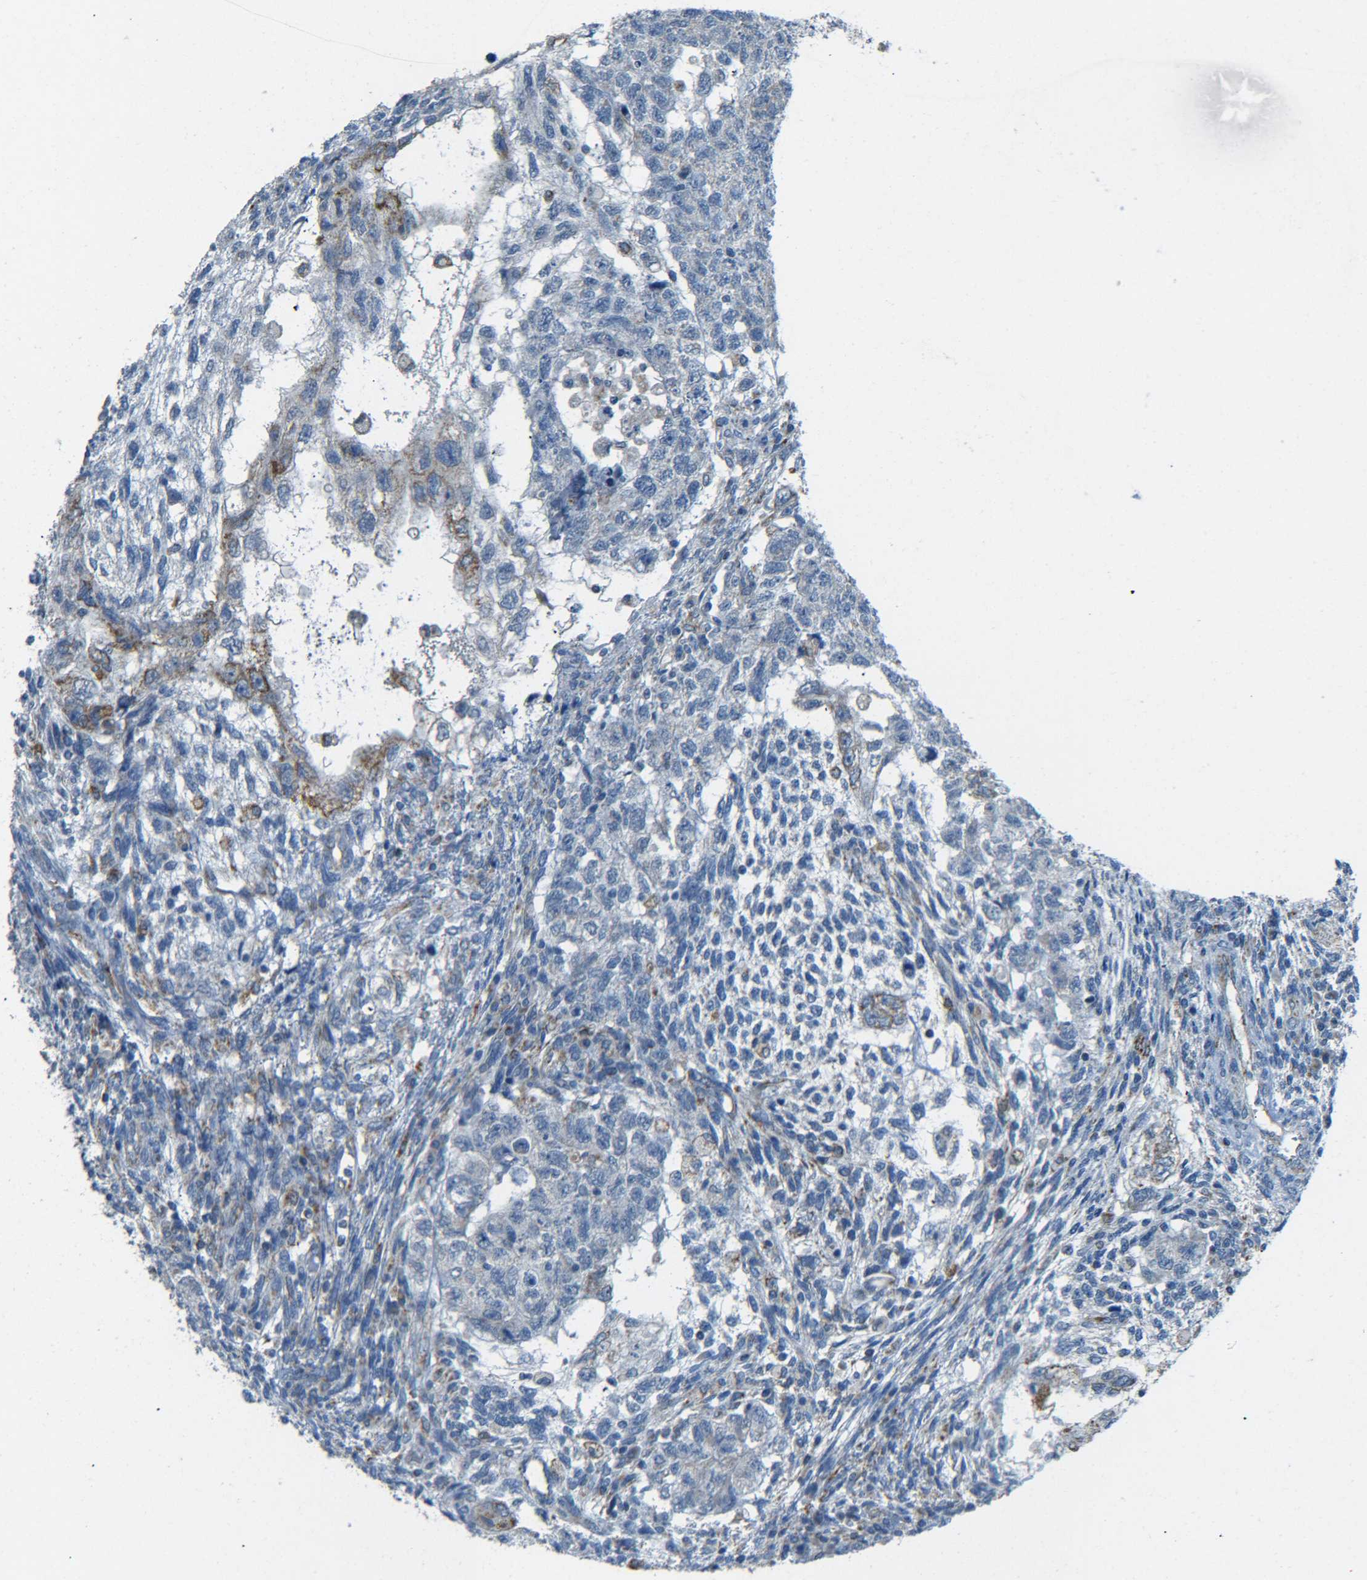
{"staining": {"intensity": "weak", "quantity": "<25%", "location": "cytoplasmic/membranous"}, "tissue": "testis cancer", "cell_type": "Tumor cells", "image_type": "cancer", "snomed": [{"axis": "morphology", "description": "Normal tissue, NOS"}, {"axis": "morphology", "description": "Carcinoma, Embryonal, NOS"}, {"axis": "topography", "description": "Testis"}], "caption": "Immunohistochemistry image of neoplastic tissue: testis cancer (embryonal carcinoma) stained with DAB (3,3'-diaminobenzidine) demonstrates no significant protein staining in tumor cells.", "gene": "CYB5R1", "patient": {"sex": "male", "age": 36}}